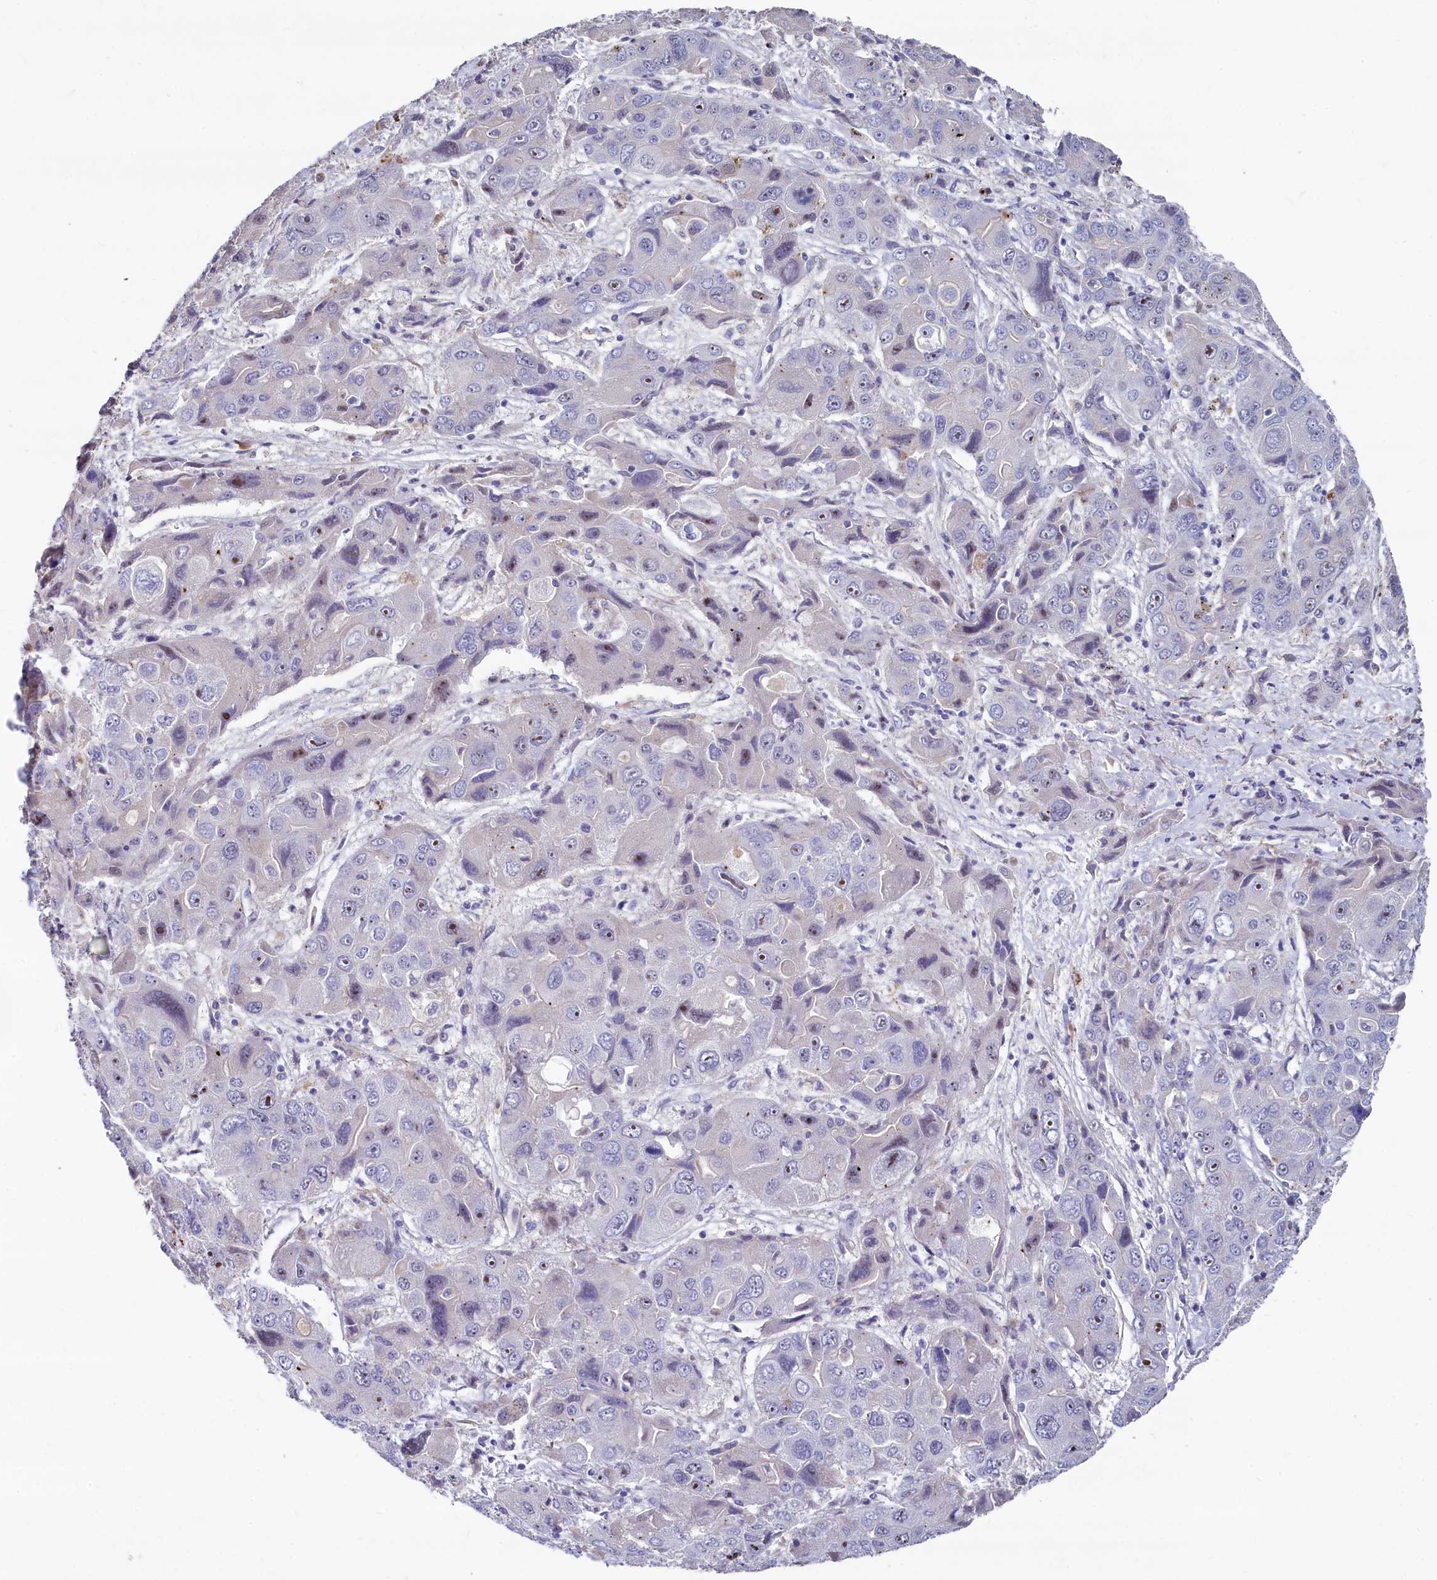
{"staining": {"intensity": "moderate", "quantity": "<25%", "location": "nuclear"}, "tissue": "liver cancer", "cell_type": "Tumor cells", "image_type": "cancer", "snomed": [{"axis": "morphology", "description": "Cholangiocarcinoma"}, {"axis": "topography", "description": "Liver"}], "caption": "The immunohistochemical stain shows moderate nuclear expression in tumor cells of cholangiocarcinoma (liver) tissue.", "gene": "ASXL3", "patient": {"sex": "male", "age": 67}}